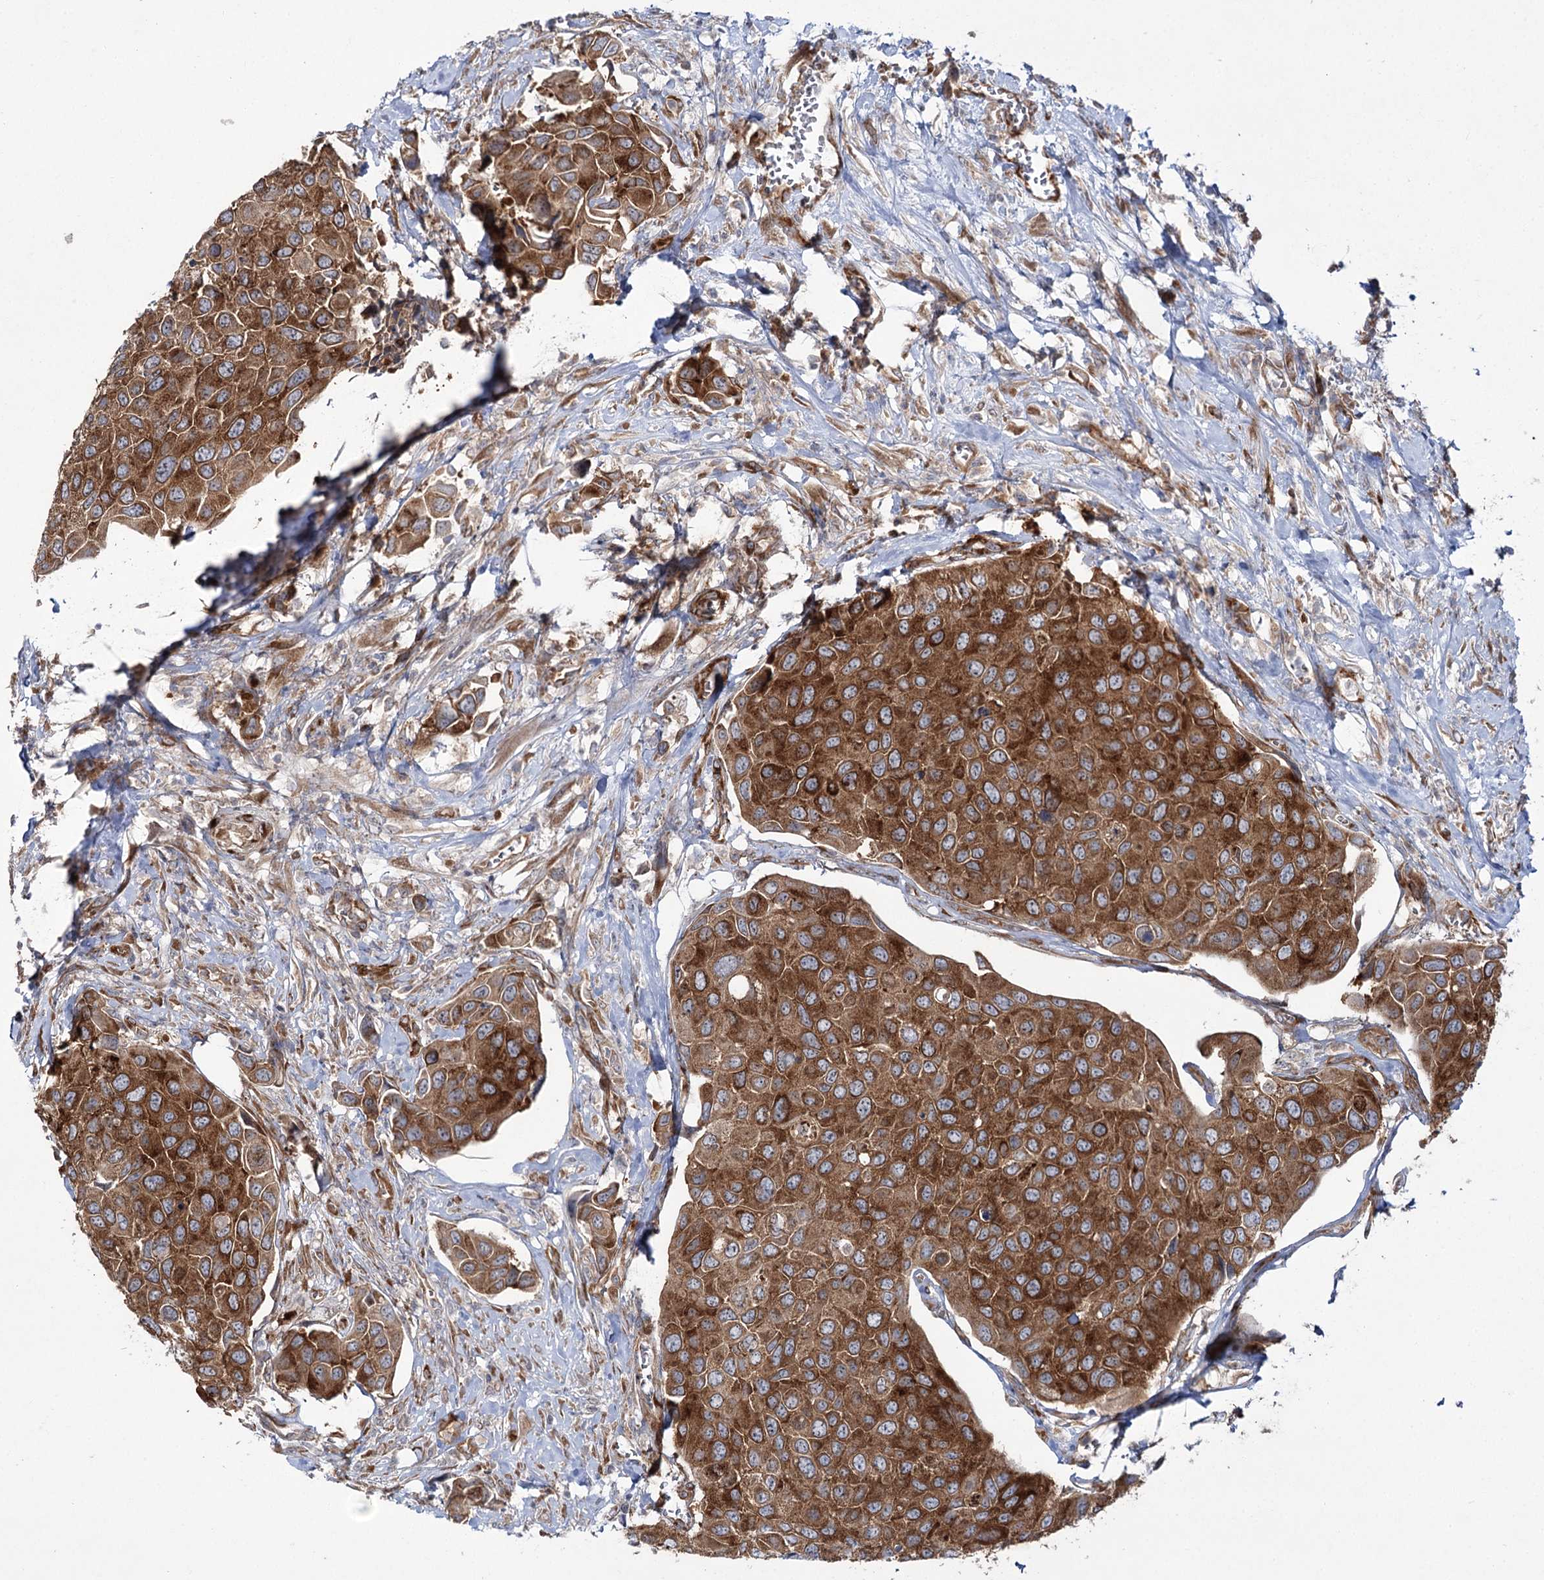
{"staining": {"intensity": "strong", "quantity": ">75%", "location": "cytoplasmic/membranous"}, "tissue": "urothelial cancer", "cell_type": "Tumor cells", "image_type": "cancer", "snomed": [{"axis": "morphology", "description": "Urothelial carcinoma, High grade"}, {"axis": "topography", "description": "Urinary bladder"}], "caption": "DAB (3,3'-diaminobenzidine) immunohistochemical staining of high-grade urothelial carcinoma reveals strong cytoplasmic/membranous protein expression in approximately >75% of tumor cells. (DAB IHC with brightfield microscopy, high magnification).", "gene": "VWA2", "patient": {"sex": "male", "age": 74}}